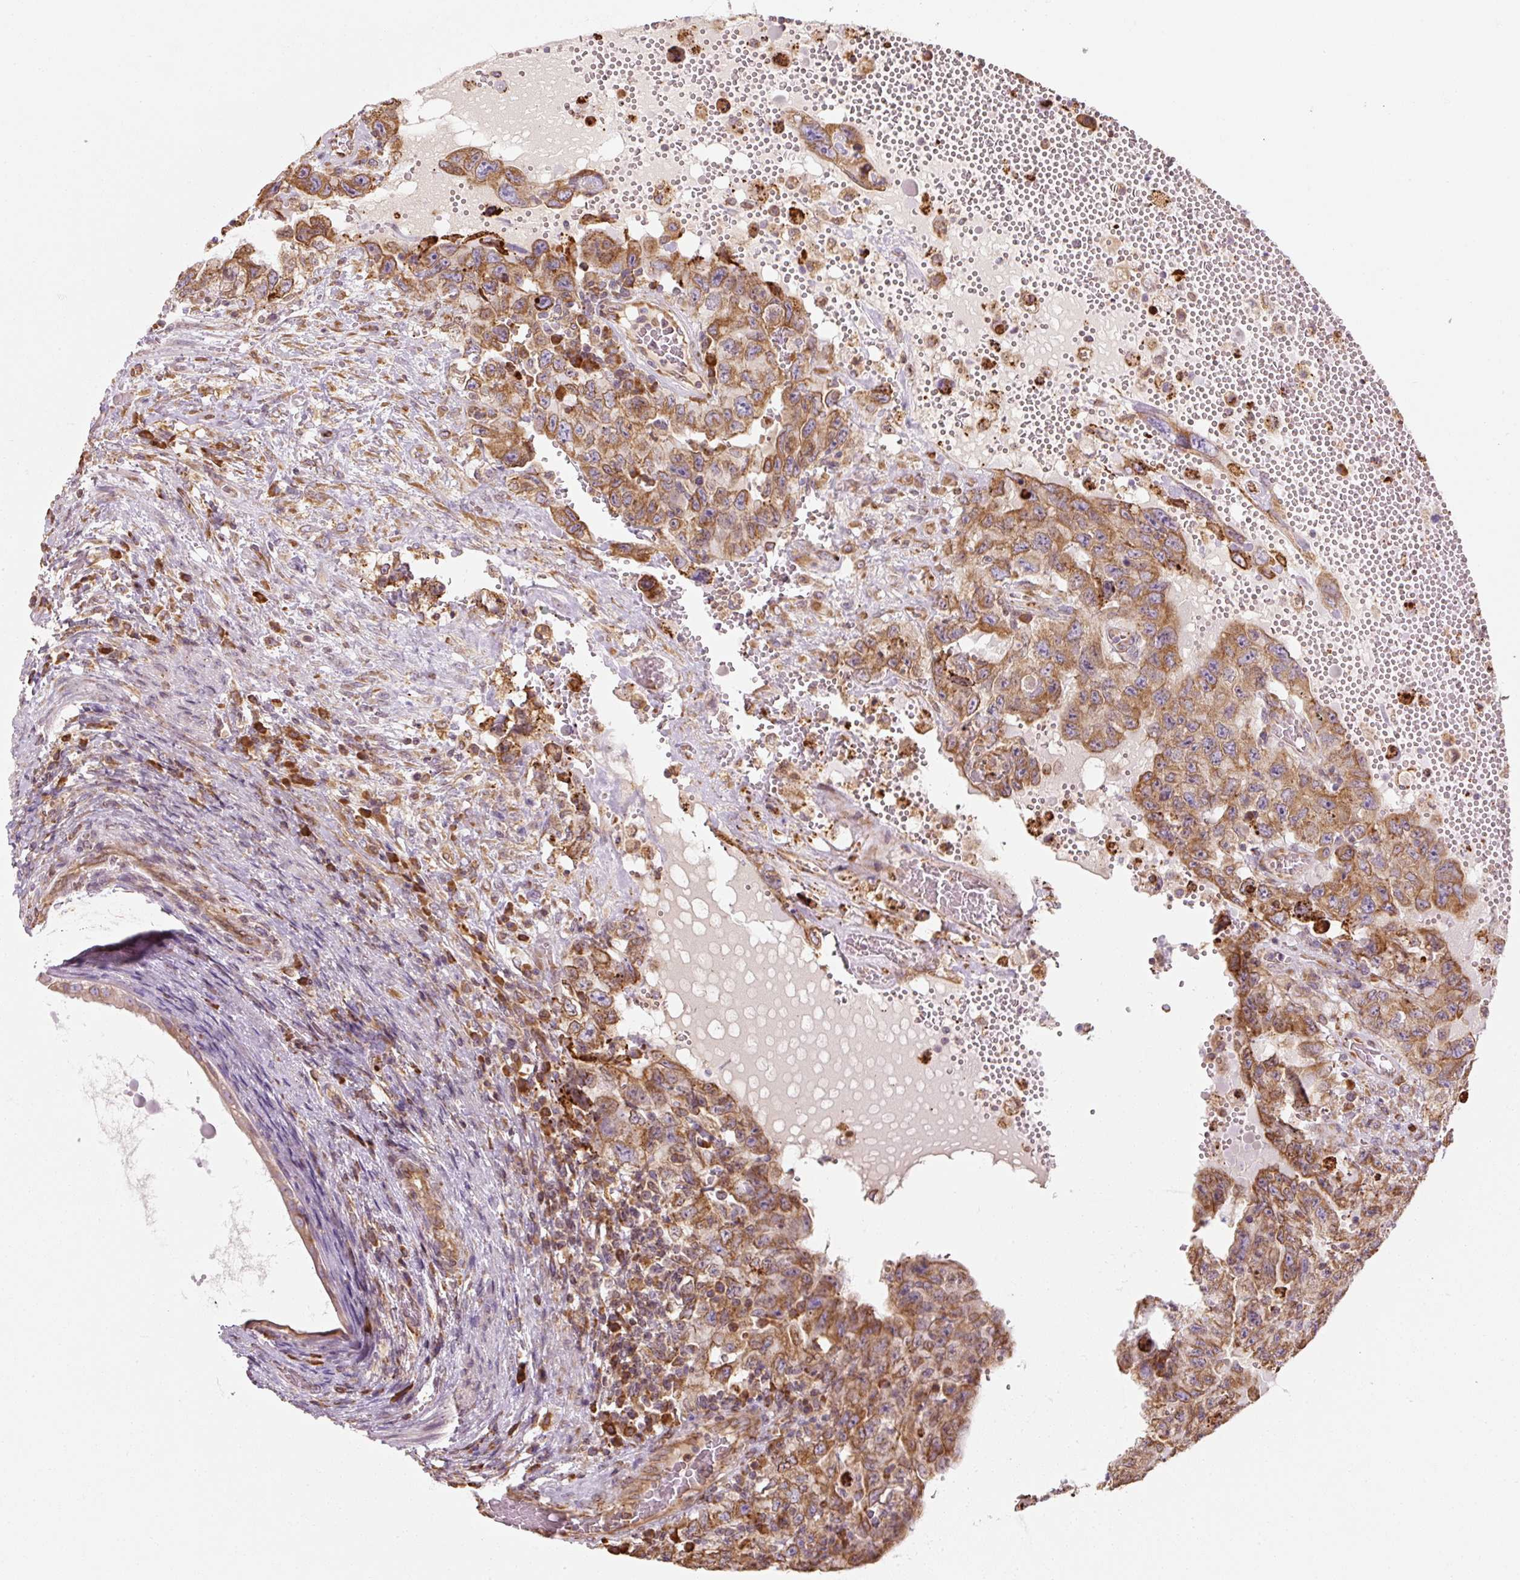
{"staining": {"intensity": "moderate", "quantity": ">75%", "location": "cytoplasmic/membranous"}, "tissue": "testis cancer", "cell_type": "Tumor cells", "image_type": "cancer", "snomed": [{"axis": "morphology", "description": "Carcinoma, Embryonal, NOS"}, {"axis": "topography", "description": "Testis"}], "caption": "Testis cancer was stained to show a protein in brown. There is medium levels of moderate cytoplasmic/membranous expression in about >75% of tumor cells.", "gene": "PRKCSH", "patient": {"sex": "male", "age": 26}}